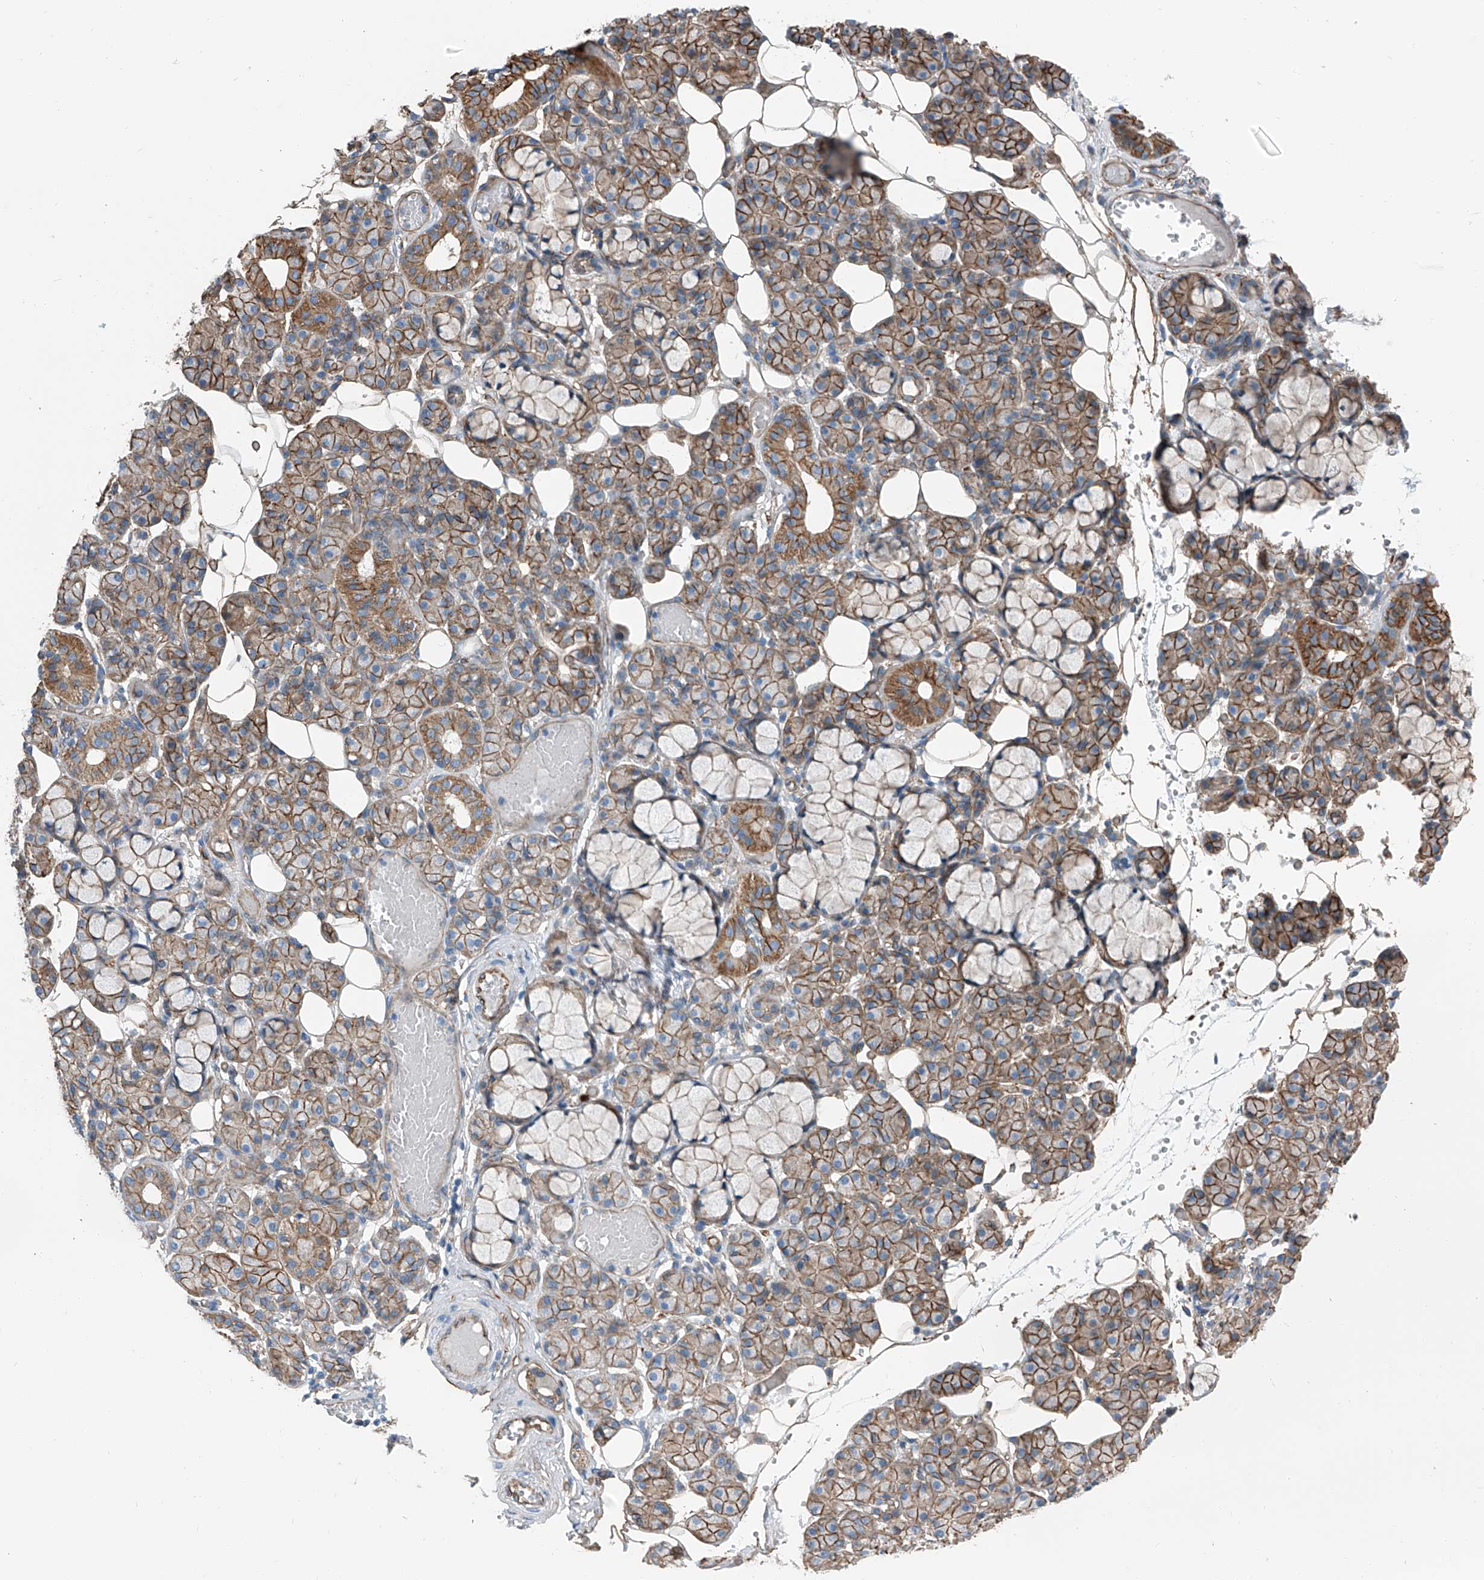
{"staining": {"intensity": "moderate", "quantity": ">75%", "location": "cytoplasmic/membranous"}, "tissue": "salivary gland", "cell_type": "Glandular cells", "image_type": "normal", "snomed": [{"axis": "morphology", "description": "Normal tissue, NOS"}, {"axis": "topography", "description": "Salivary gland"}], "caption": "Brown immunohistochemical staining in unremarkable salivary gland demonstrates moderate cytoplasmic/membranous expression in approximately >75% of glandular cells.", "gene": "THEMIS2", "patient": {"sex": "male", "age": 63}}